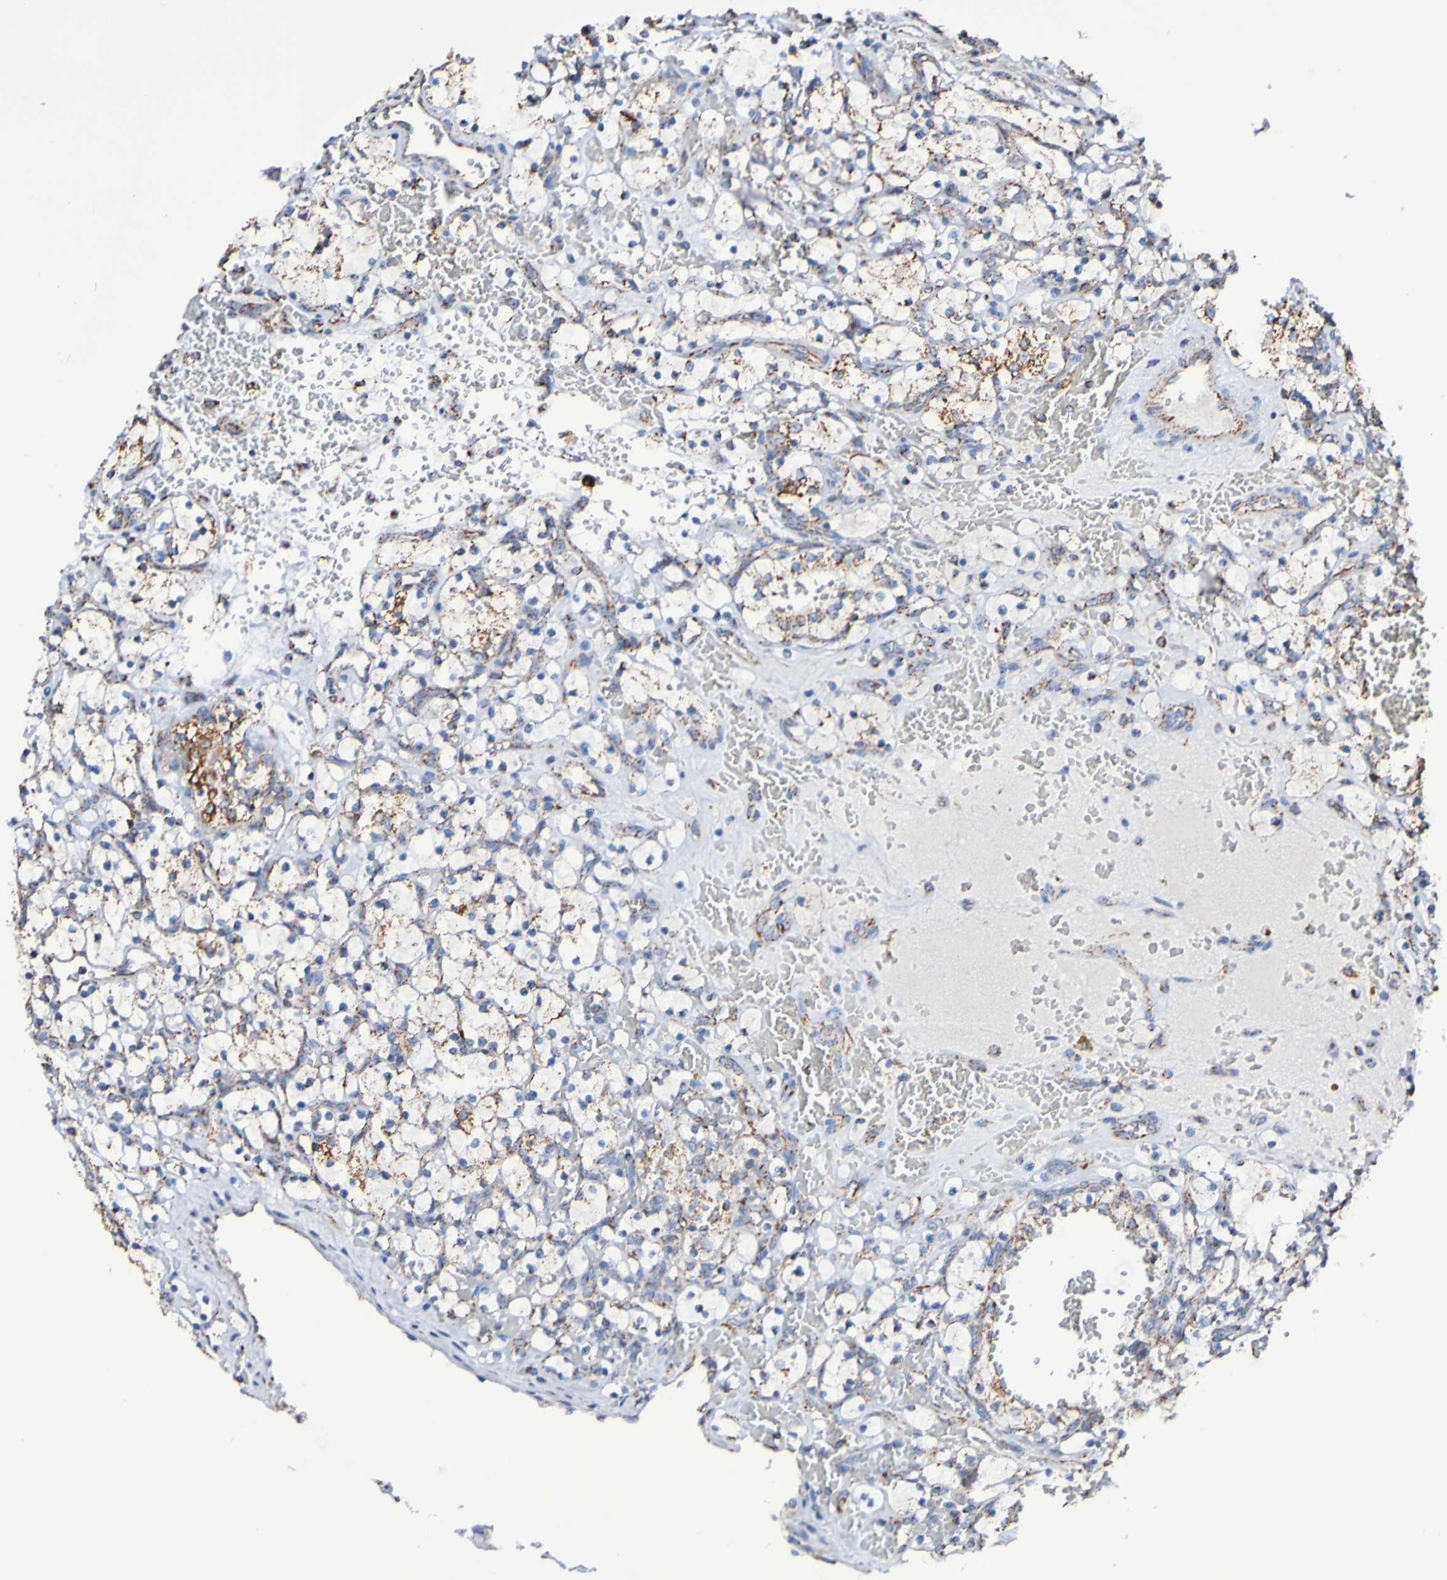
{"staining": {"intensity": "weak", "quantity": "25%-75%", "location": "cytoplasmic/membranous"}, "tissue": "renal cancer", "cell_type": "Tumor cells", "image_type": "cancer", "snomed": [{"axis": "morphology", "description": "Adenocarcinoma, NOS"}, {"axis": "topography", "description": "Kidney"}], "caption": "The immunohistochemical stain highlights weak cytoplasmic/membranous expression in tumor cells of renal adenocarcinoma tissue.", "gene": "IL18R1", "patient": {"sex": "female", "age": 69}}